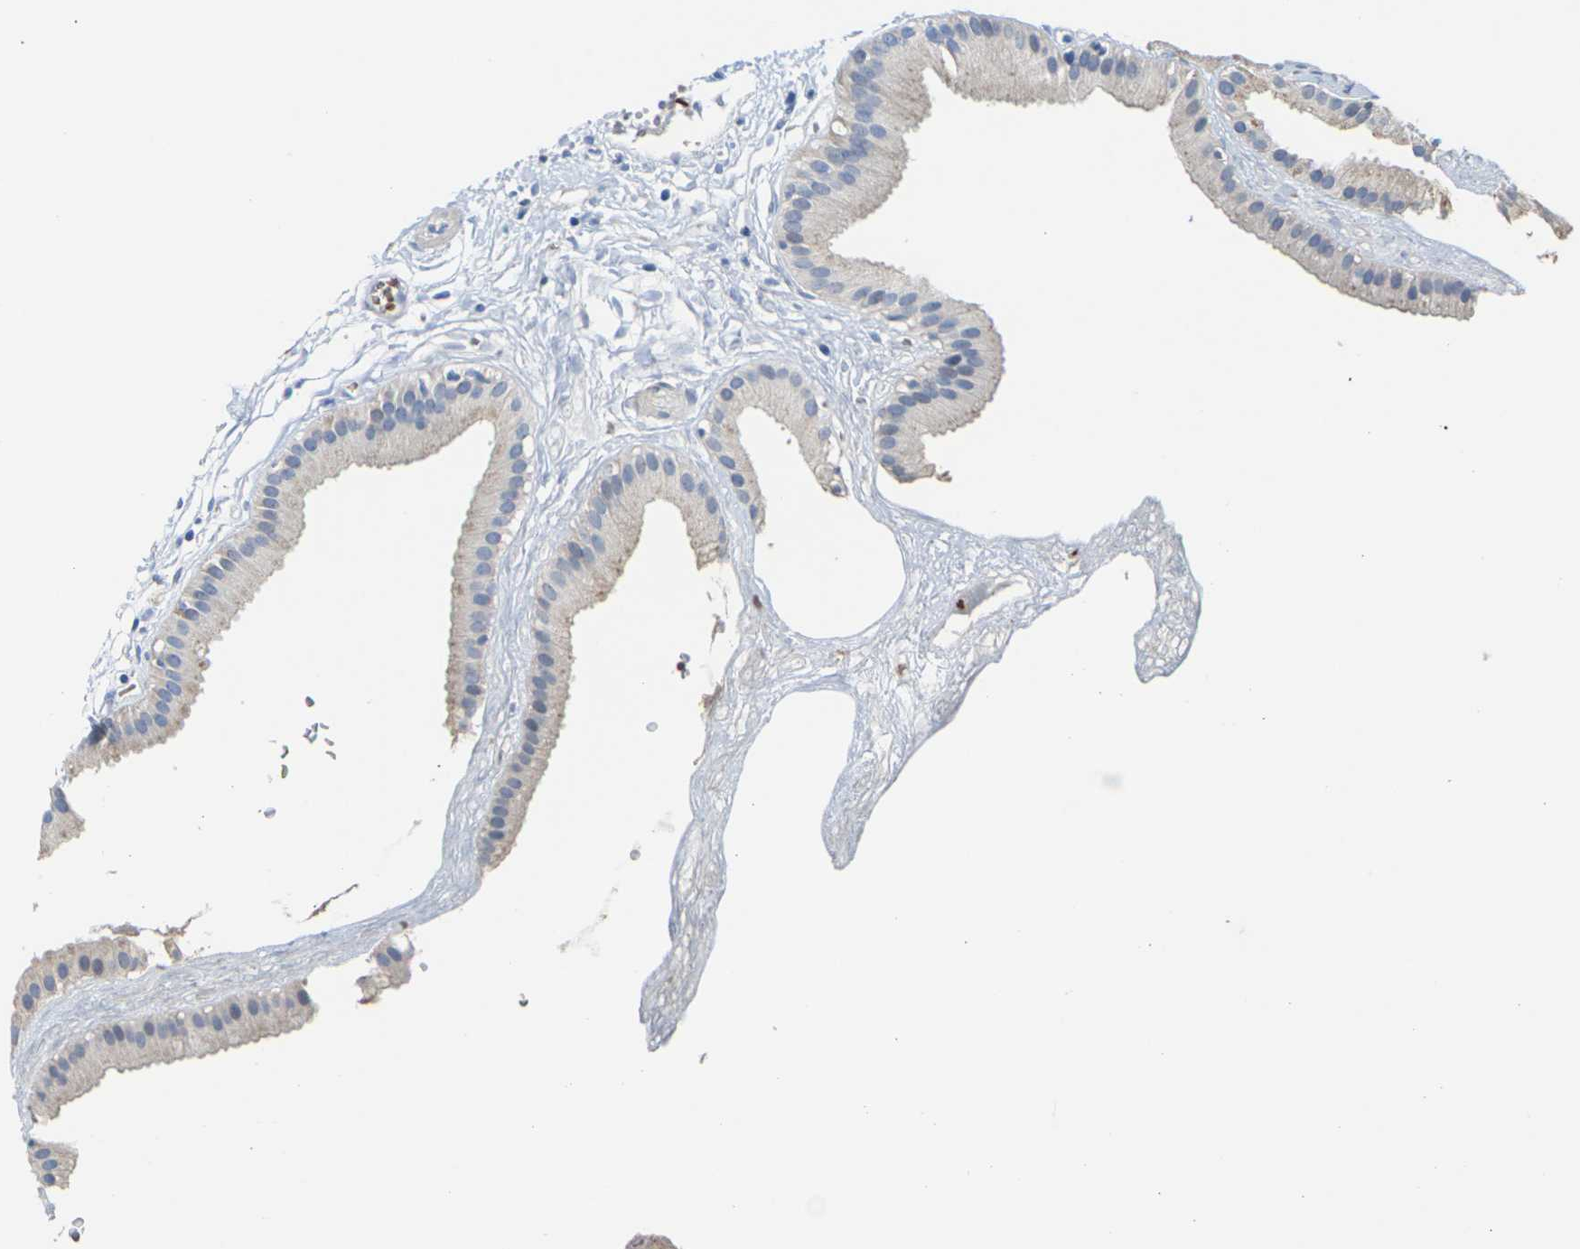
{"staining": {"intensity": "weak", "quantity": ">75%", "location": "cytoplasmic/membranous"}, "tissue": "gallbladder", "cell_type": "Glandular cells", "image_type": "normal", "snomed": [{"axis": "morphology", "description": "Normal tissue, NOS"}, {"axis": "topography", "description": "Gallbladder"}], "caption": "Benign gallbladder was stained to show a protein in brown. There is low levels of weak cytoplasmic/membranous expression in approximately >75% of glandular cells.", "gene": "TMCO4", "patient": {"sex": "female", "age": 64}}